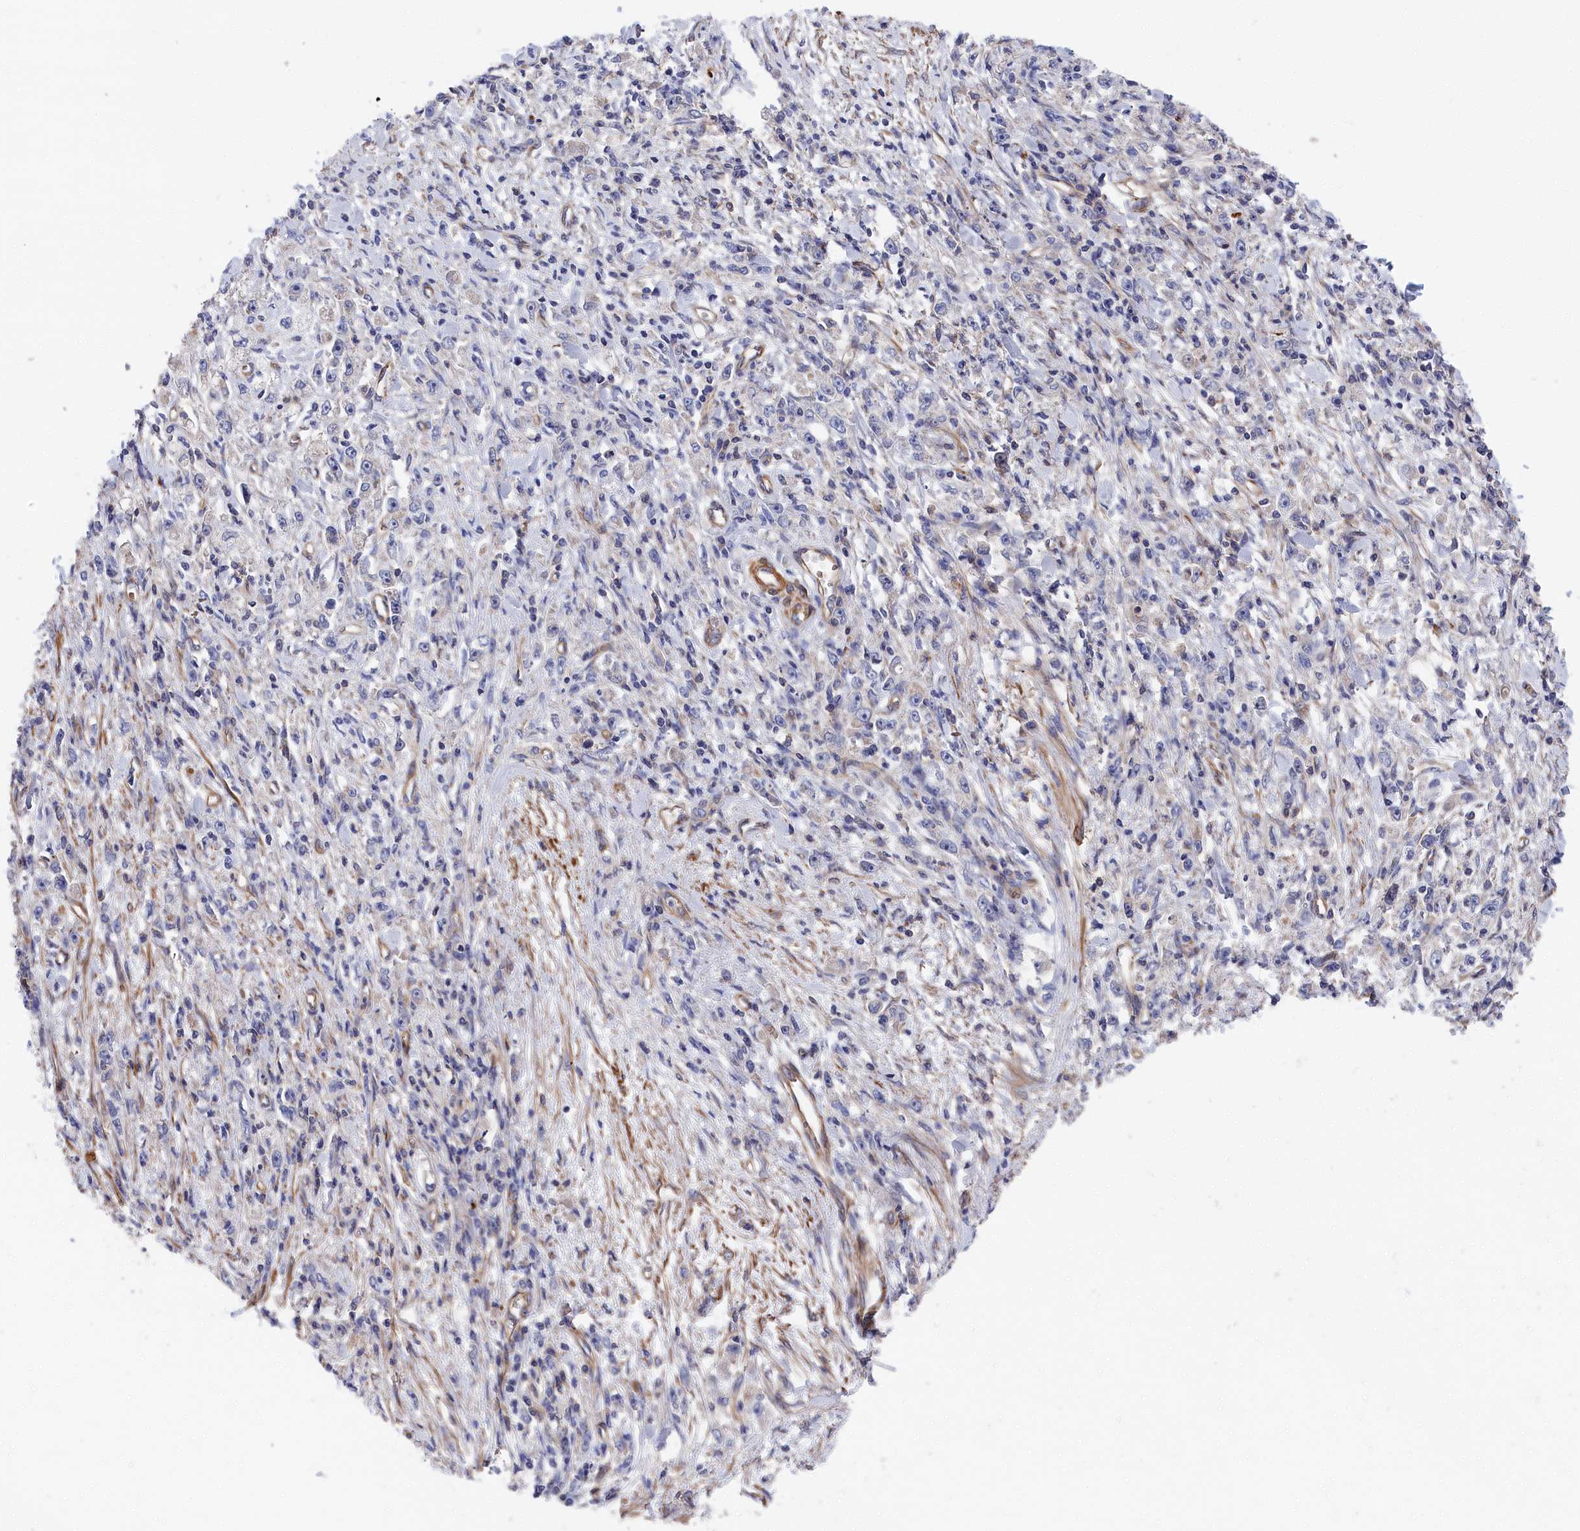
{"staining": {"intensity": "negative", "quantity": "none", "location": "none"}, "tissue": "stomach cancer", "cell_type": "Tumor cells", "image_type": "cancer", "snomed": [{"axis": "morphology", "description": "Adenocarcinoma, NOS"}, {"axis": "topography", "description": "Stomach"}], "caption": "Tumor cells show no significant protein staining in adenocarcinoma (stomach).", "gene": "LDHD", "patient": {"sex": "female", "age": 59}}